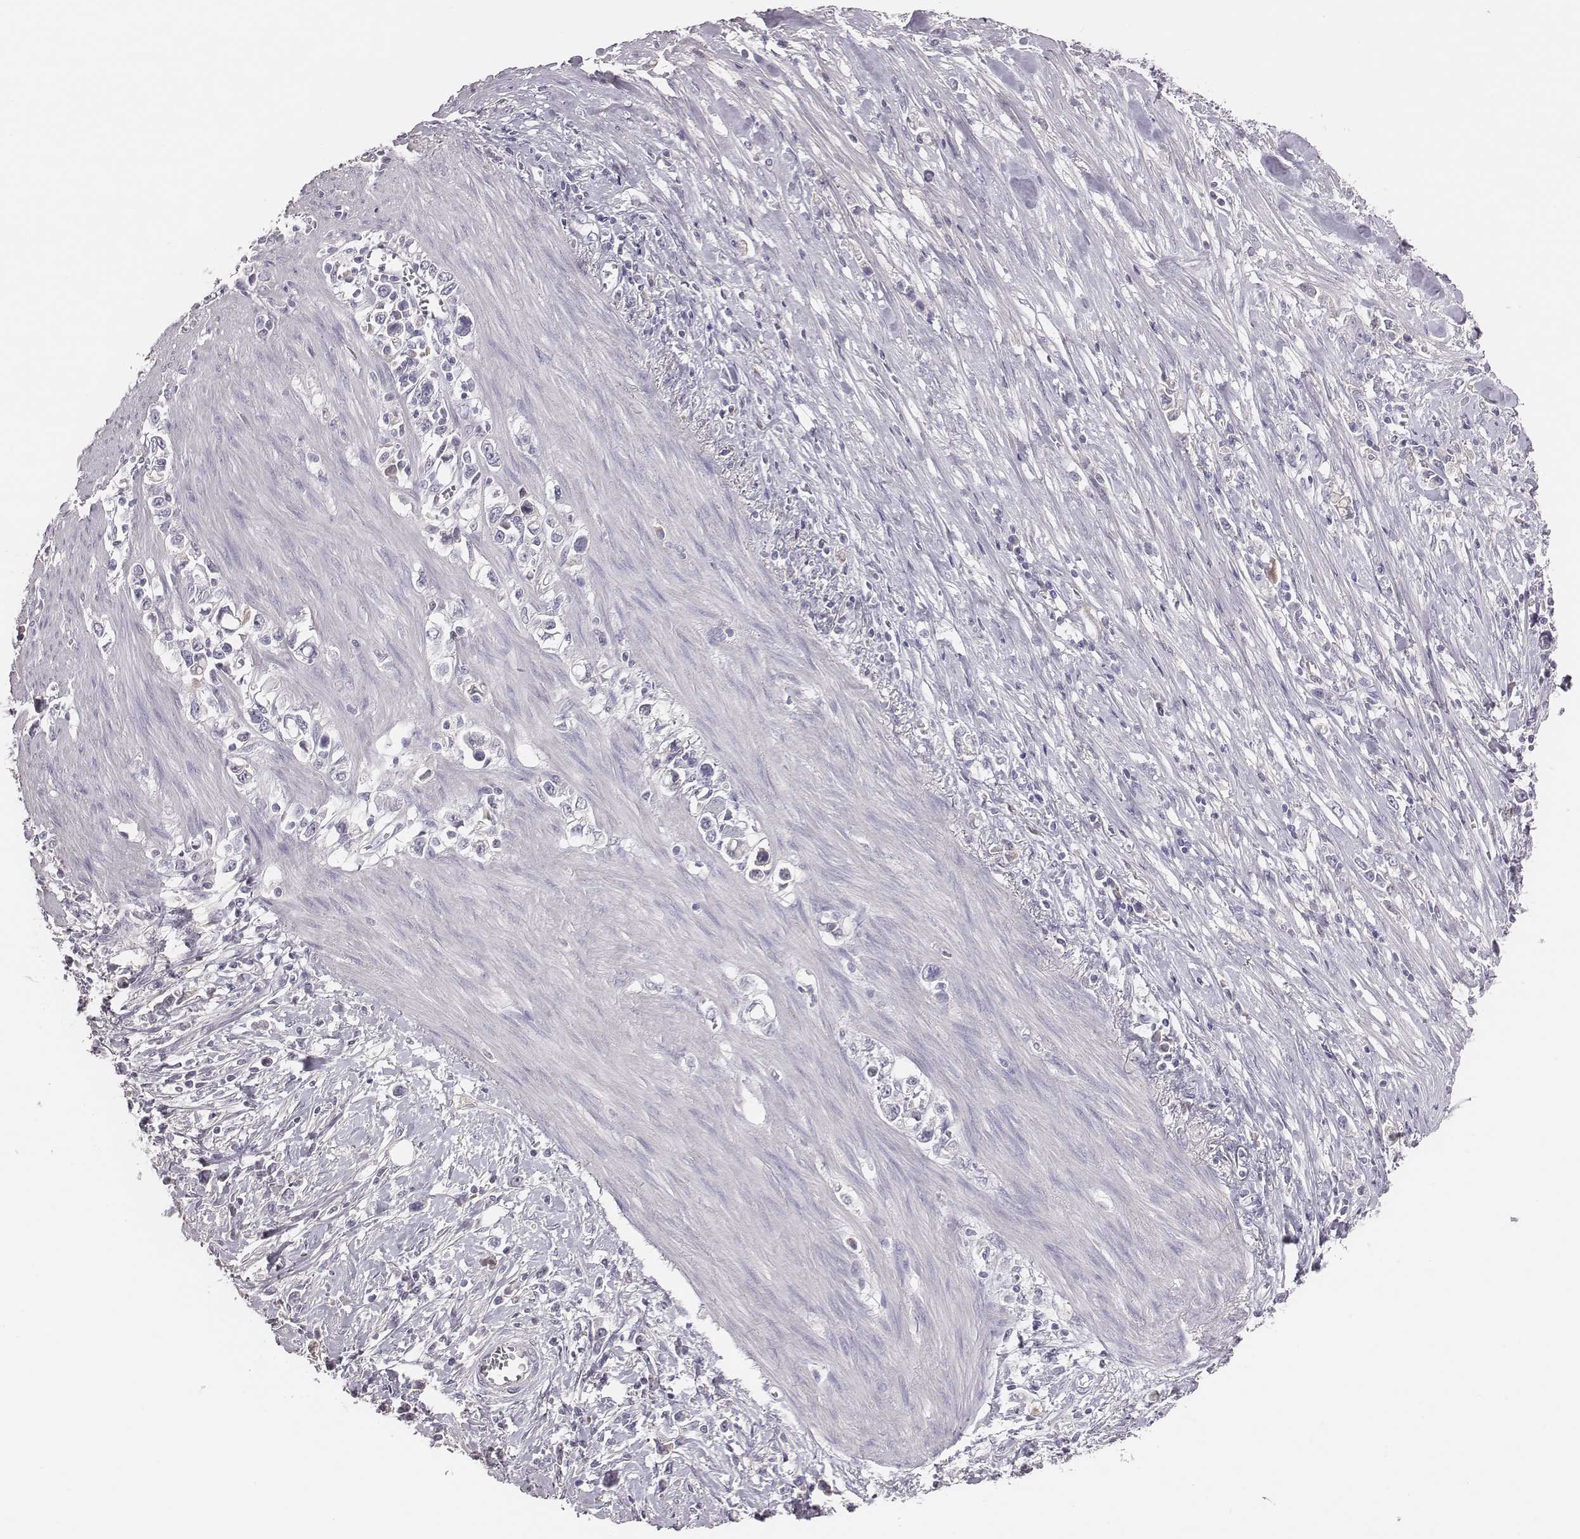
{"staining": {"intensity": "negative", "quantity": "none", "location": "none"}, "tissue": "stomach cancer", "cell_type": "Tumor cells", "image_type": "cancer", "snomed": [{"axis": "morphology", "description": "Adenocarcinoma, NOS"}, {"axis": "topography", "description": "Stomach"}], "caption": "IHC micrograph of neoplastic tissue: adenocarcinoma (stomach) stained with DAB (3,3'-diaminobenzidine) reveals no significant protein expression in tumor cells.", "gene": "EN1", "patient": {"sex": "male", "age": 63}}